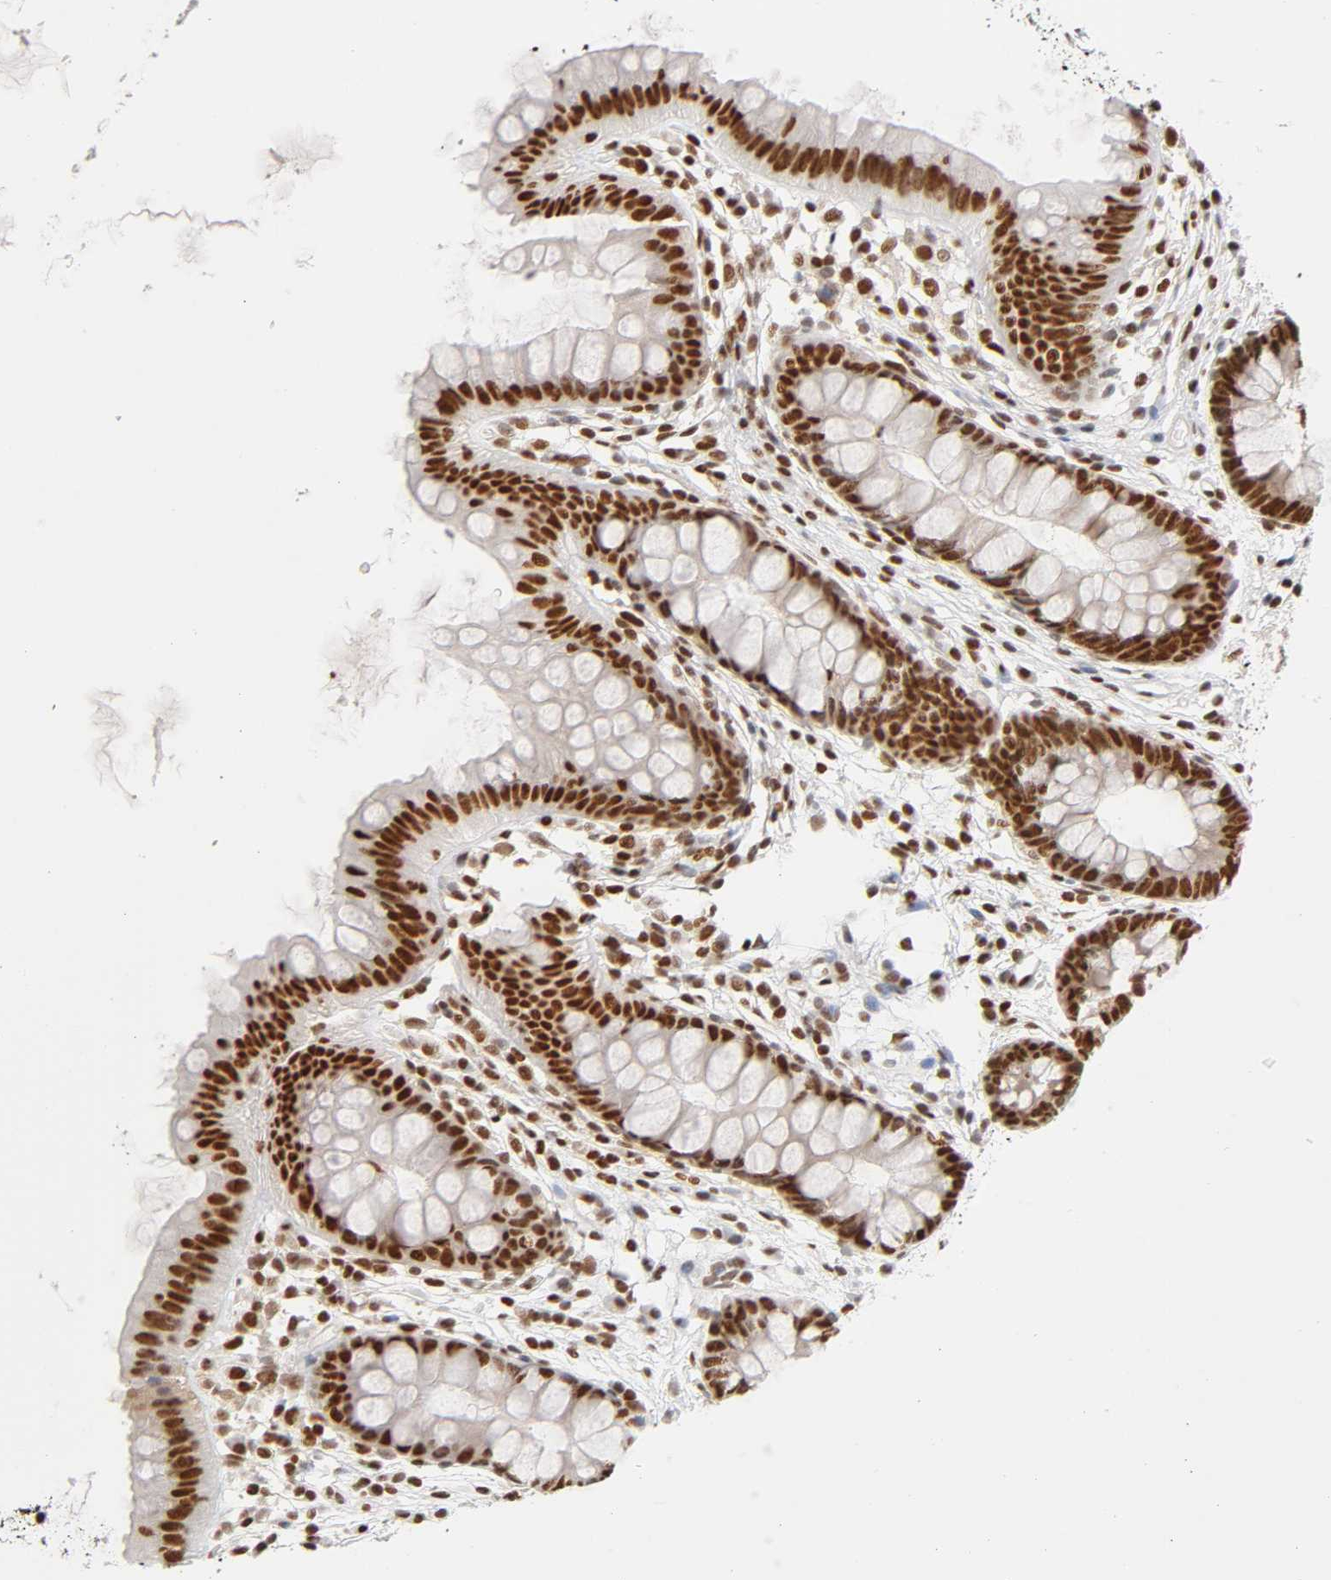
{"staining": {"intensity": "strong", "quantity": ">75%", "location": "nuclear"}, "tissue": "colon", "cell_type": "Endothelial cells", "image_type": "normal", "snomed": [{"axis": "morphology", "description": "Normal tissue, NOS"}, {"axis": "topography", "description": "Smooth muscle"}, {"axis": "topography", "description": "Colon"}], "caption": "Immunohistochemical staining of normal human colon displays high levels of strong nuclear expression in approximately >75% of endothelial cells.", "gene": "ILKAP", "patient": {"sex": "male", "age": 67}}